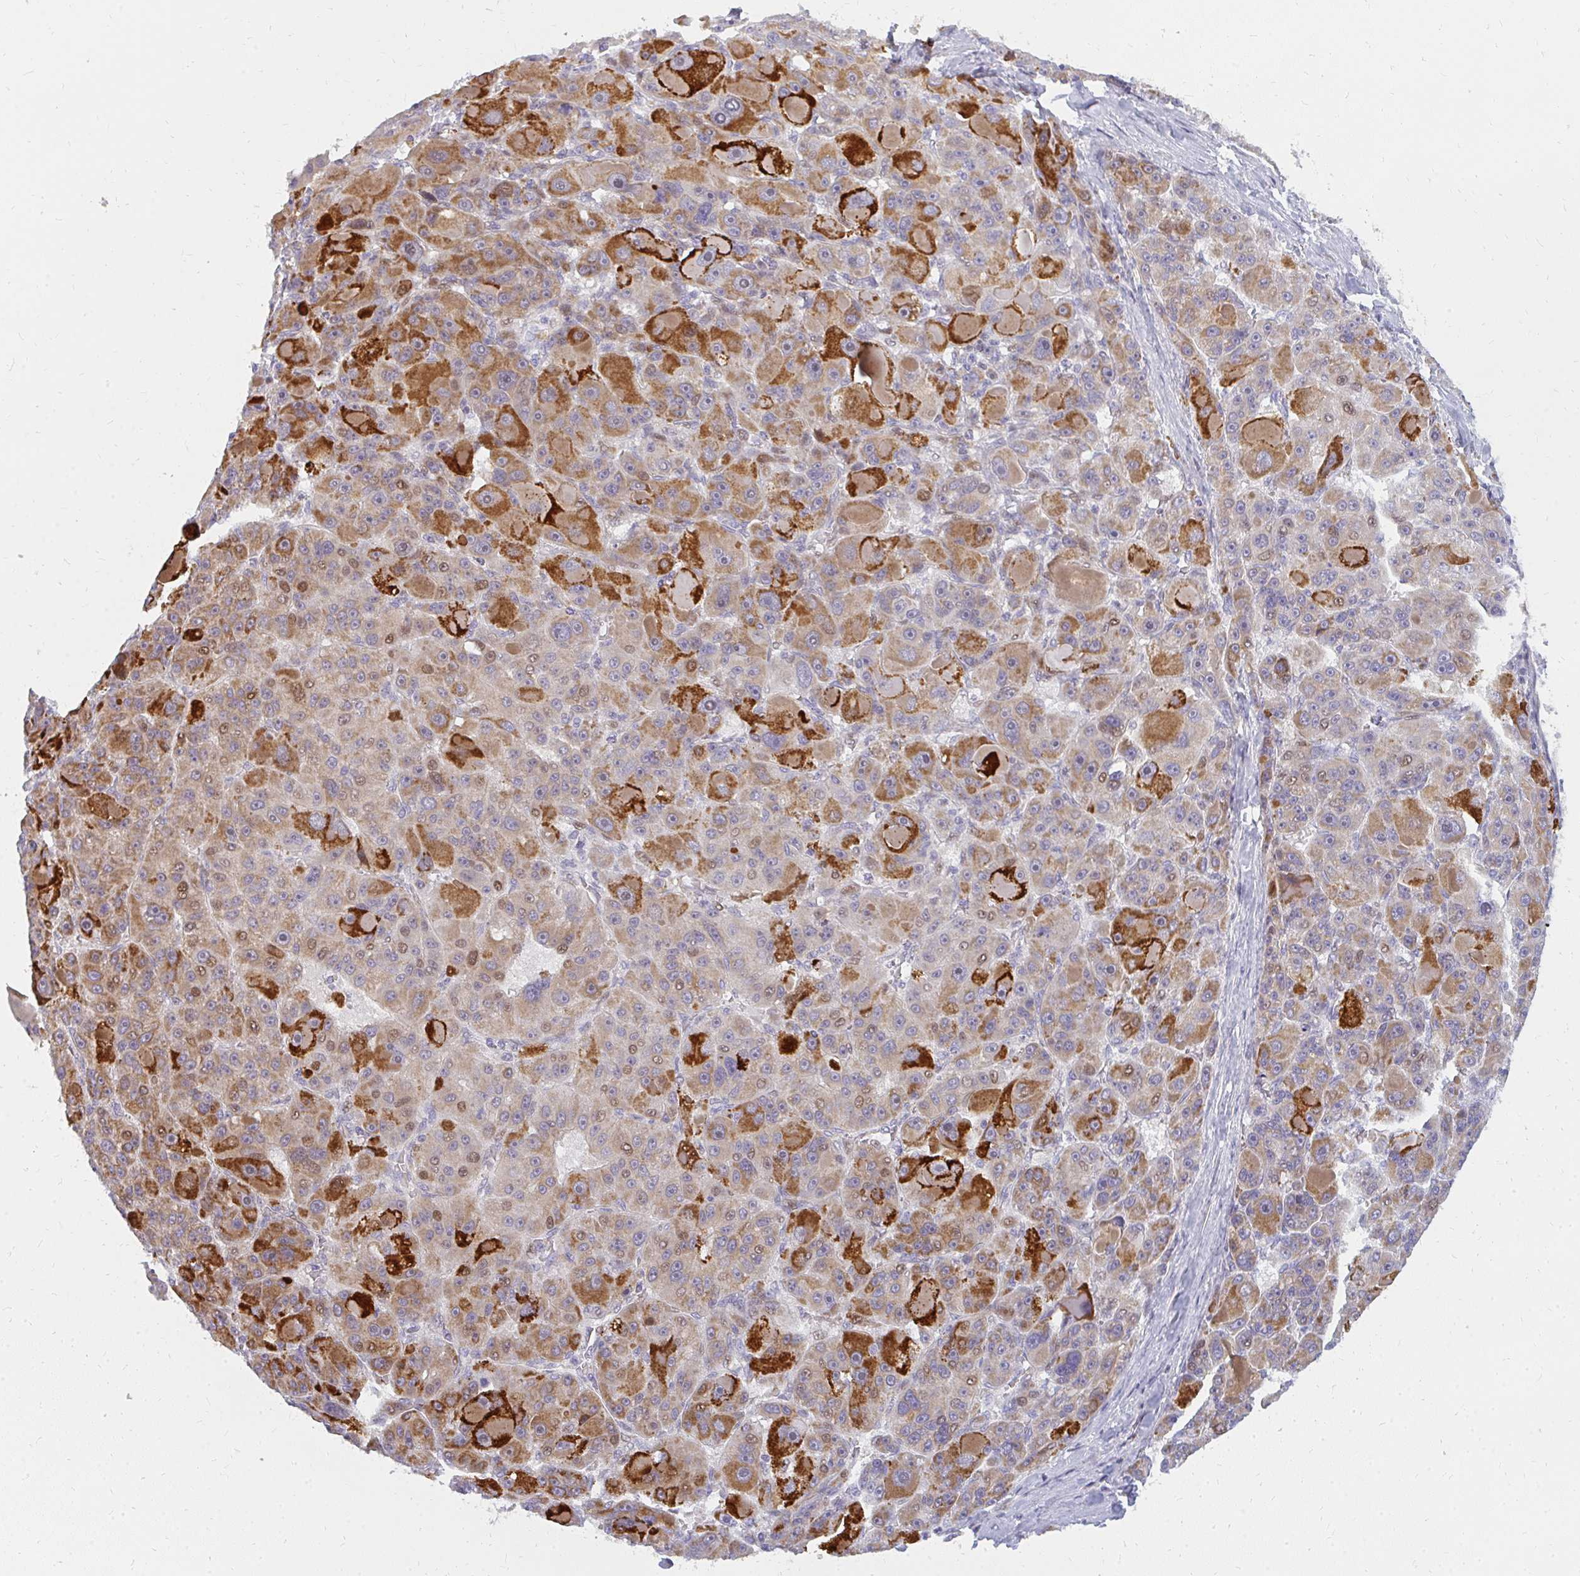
{"staining": {"intensity": "strong", "quantity": "25%-75%", "location": "cytoplasmic/membranous"}, "tissue": "liver cancer", "cell_type": "Tumor cells", "image_type": "cancer", "snomed": [{"axis": "morphology", "description": "Carcinoma, Hepatocellular, NOS"}, {"axis": "topography", "description": "Liver"}], "caption": "Immunohistochemical staining of human liver cancer (hepatocellular carcinoma) displays high levels of strong cytoplasmic/membranous staining in approximately 25%-75% of tumor cells. Using DAB (3,3'-diaminobenzidine) (brown) and hematoxylin (blue) stains, captured at high magnification using brightfield microscopy.", "gene": "PLA2G5", "patient": {"sex": "male", "age": 76}}